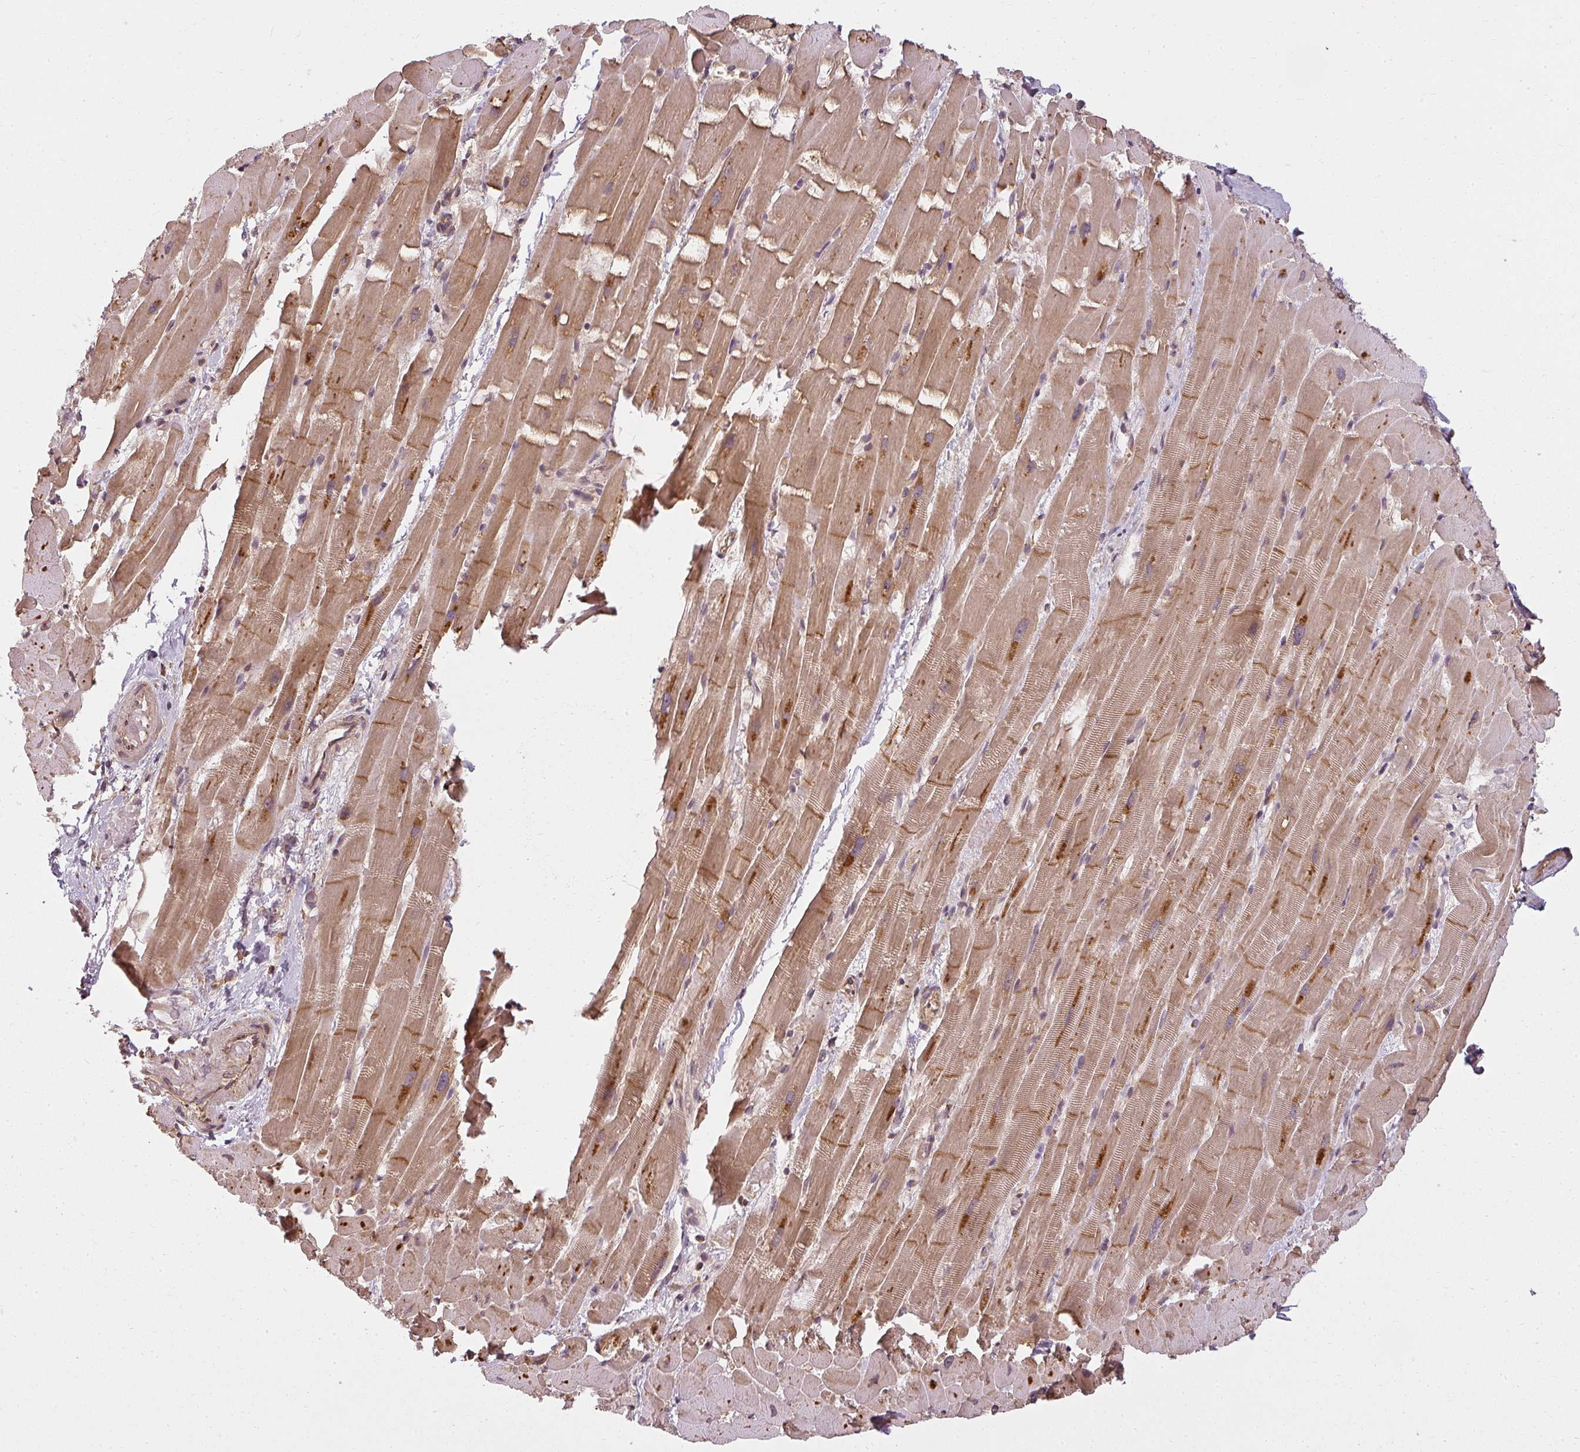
{"staining": {"intensity": "moderate", "quantity": ">75%", "location": "cytoplasmic/membranous"}, "tissue": "heart muscle", "cell_type": "Cardiomyocytes", "image_type": "normal", "snomed": [{"axis": "morphology", "description": "Normal tissue, NOS"}, {"axis": "topography", "description": "Heart"}], "caption": "This is an image of IHC staining of benign heart muscle, which shows moderate staining in the cytoplasmic/membranous of cardiomyocytes.", "gene": "RPL24", "patient": {"sex": "male", "age": 37}}